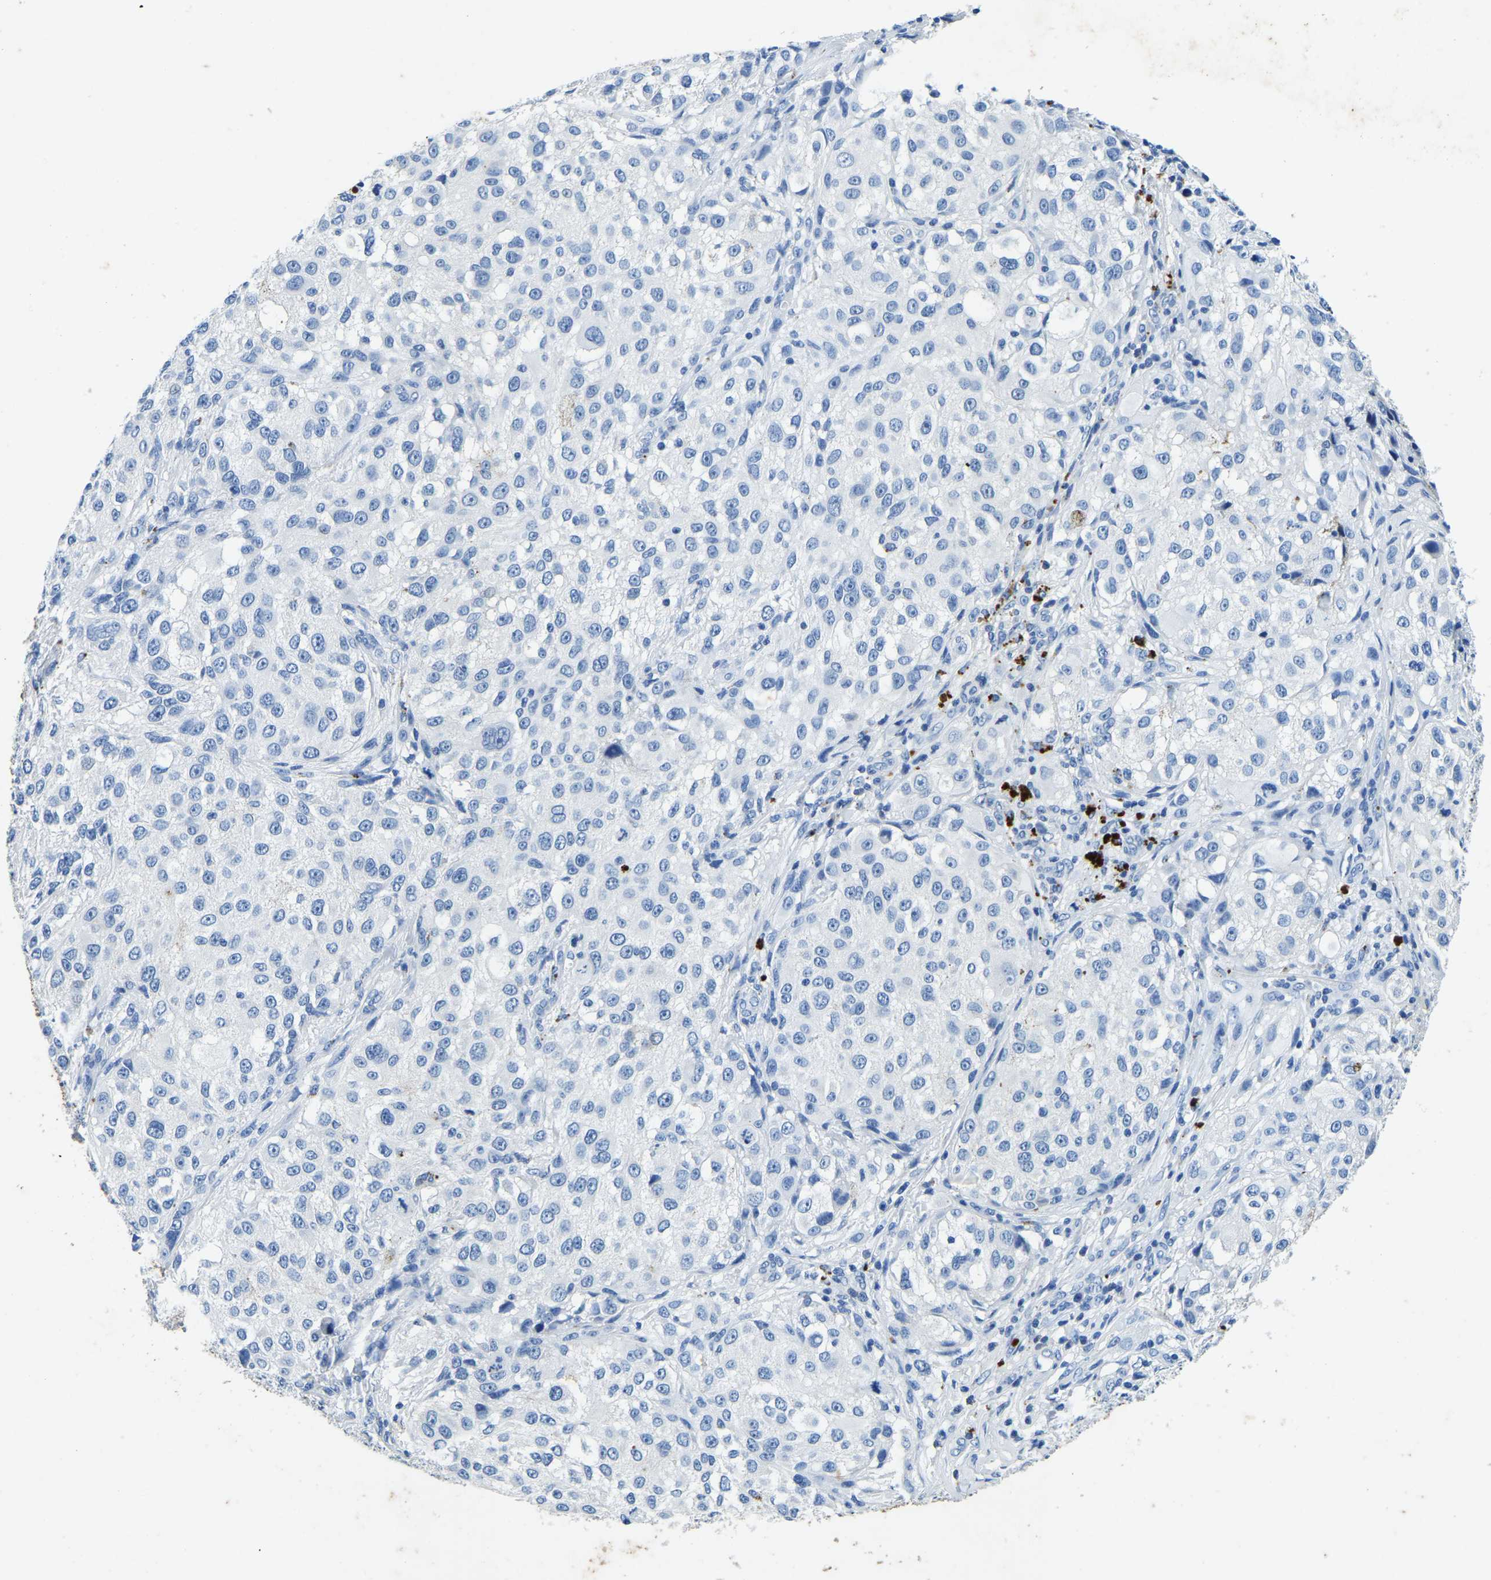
{"staining": {"intensity": "negative", "quantity": "none", "location": "none"}, "tissue": "melanoma", "cell_type": "Tumor cells", "image_type": "cancer", "snomed": [{"axis": "morphology", "description": "Necrosis, NOS"}, {"axis": "morphology", "description": "Malignant melanoma, NOS"}, {"axis": "topography", "description": "Skin"}], "caption": "An immunohistochemistry (IHC) photomicrograph of melanoma is shown. There is no staining in tumor cells of melanoma.", "gene": "UBN2", "patient": {"sex": "female", "age": 87}}